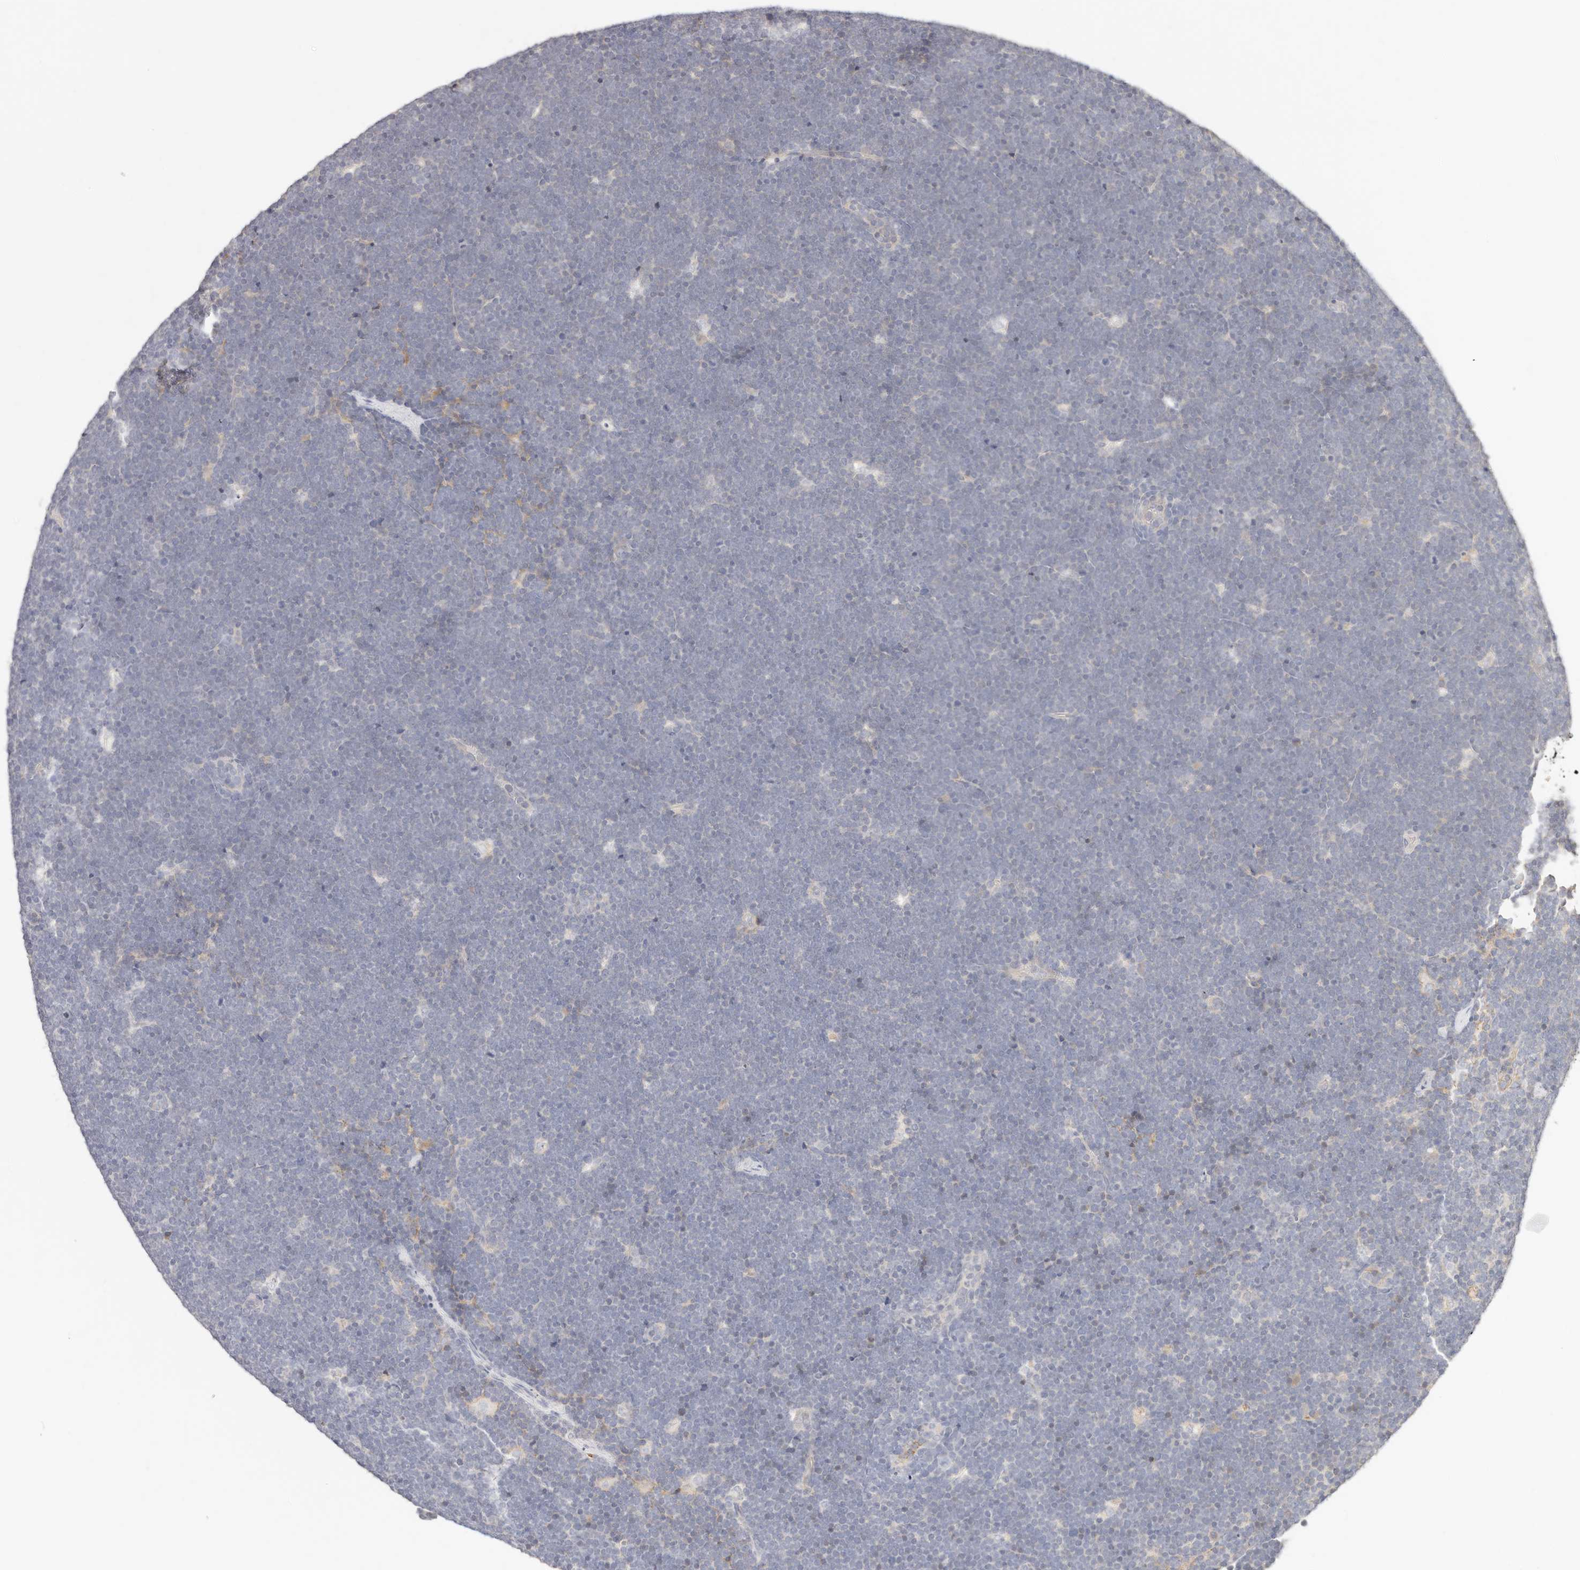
{"staining": {"intensity": "negative", "quantity": "none", "location": "none"}, "tissue": "lymphoma", "cell_type": "Tumor cells", "image_type": "cancer", "snomed": [{"axis": "morphology", "description": "Malignant lymphoma, non-Hodgkin's type, High grade"}, {"axis": "topography", "description": "Lymph node"}], "caption": "The photomicrograph displays no staining of tumor cells in malignant lymphoma, non-Hodgkin's type (high-grade).", "gene": "CXADR", "patient": {"sex": "male", "age": 13}}